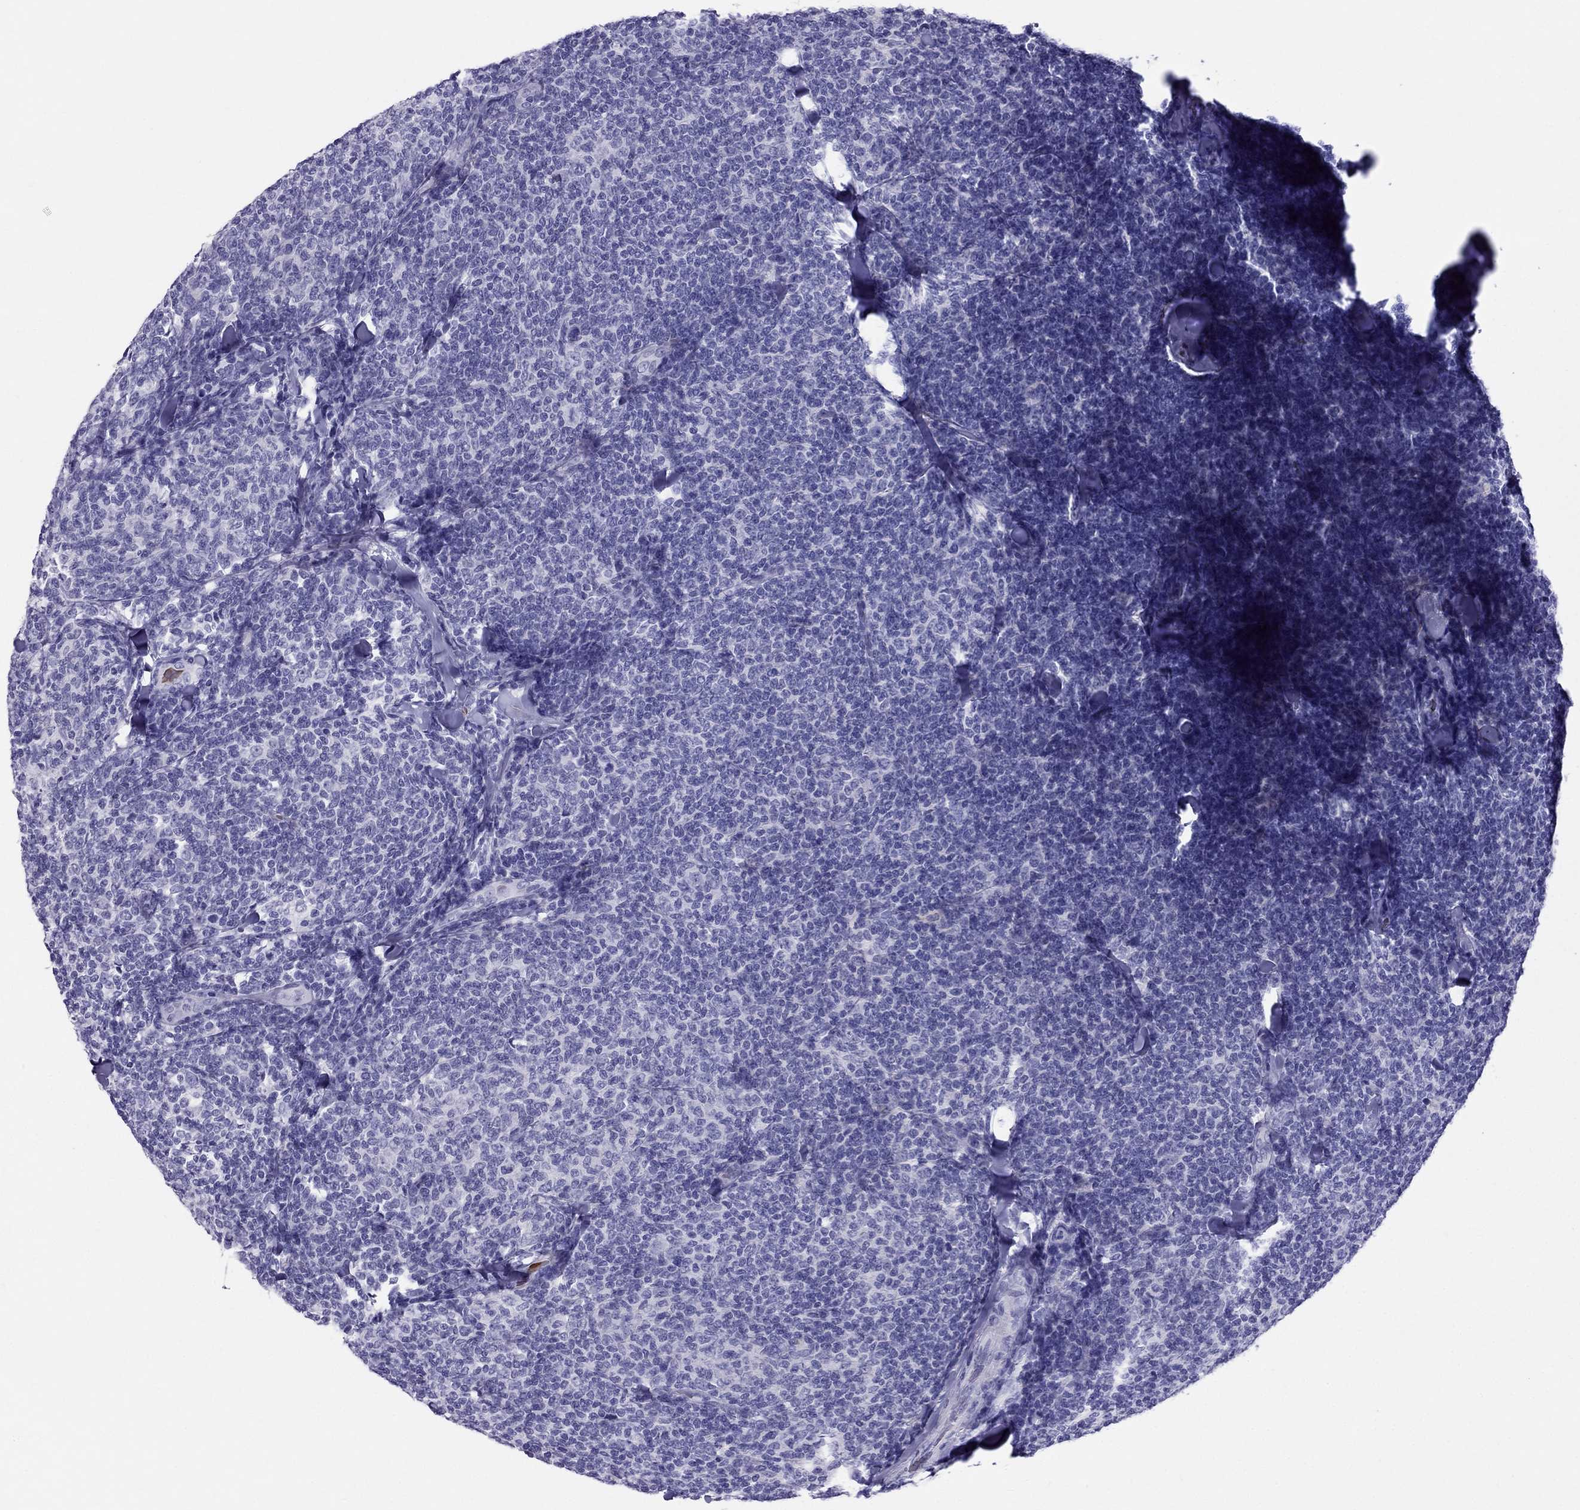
{"staining": {"intensity": "negative", "quantity": "none", "location": "none"}, "tissue": "lymphoma", "cell_type": "Tumor cells", "image_type": "cancer", "snomed": [{"axis": "morphology", "description": "Malignant lymphoma, non-Hodgkin's type, Low grade"}, {"axis": "topography", "description": "Lymph node"}], "caption": "This is an immunohistochemistry image of human lymphoma. There is no expression in tumor cells.", "gene": "DNAAF6", "patient": {"sex": "female", "age": 56}}